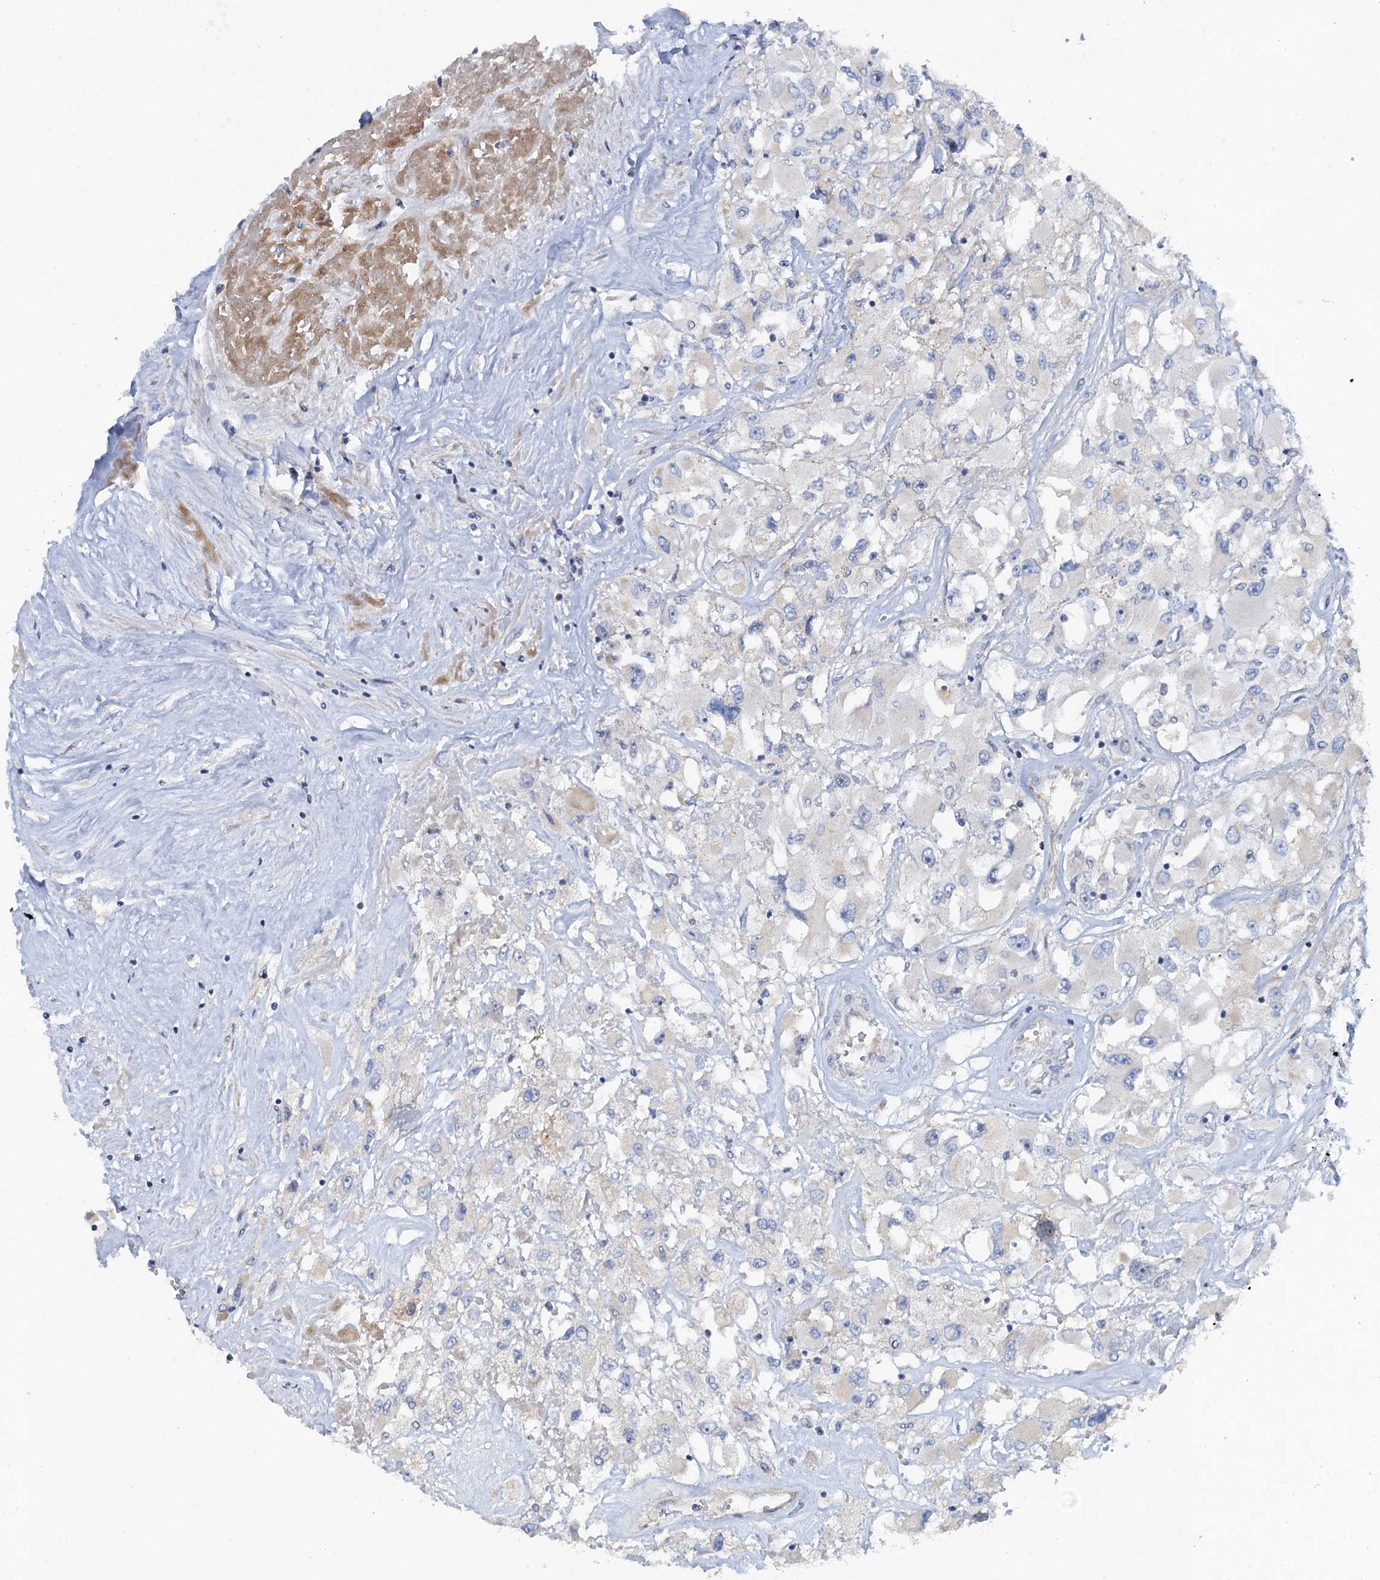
{"staining": {"intensity": "negative", "quantity": "none", "location": "none"}, "tissue": "renal cancer", "cell_type": "Tumor cells", "image_type": "cancer", "snomed": [{"axis": "morphology", "description": "Adenocarcinoma, NOS"}, {"axis": "topography", "description": "Kidney"}], "caption": "This micrograph is of adenocarcinoma (renal) stained with immunohistochemistry to label a protein in brown with the nuclei are counter-stained blue. There is no staining in tumor cells.", "gene": "PLLP", "patient": {"sex": "female", "age": 52}}